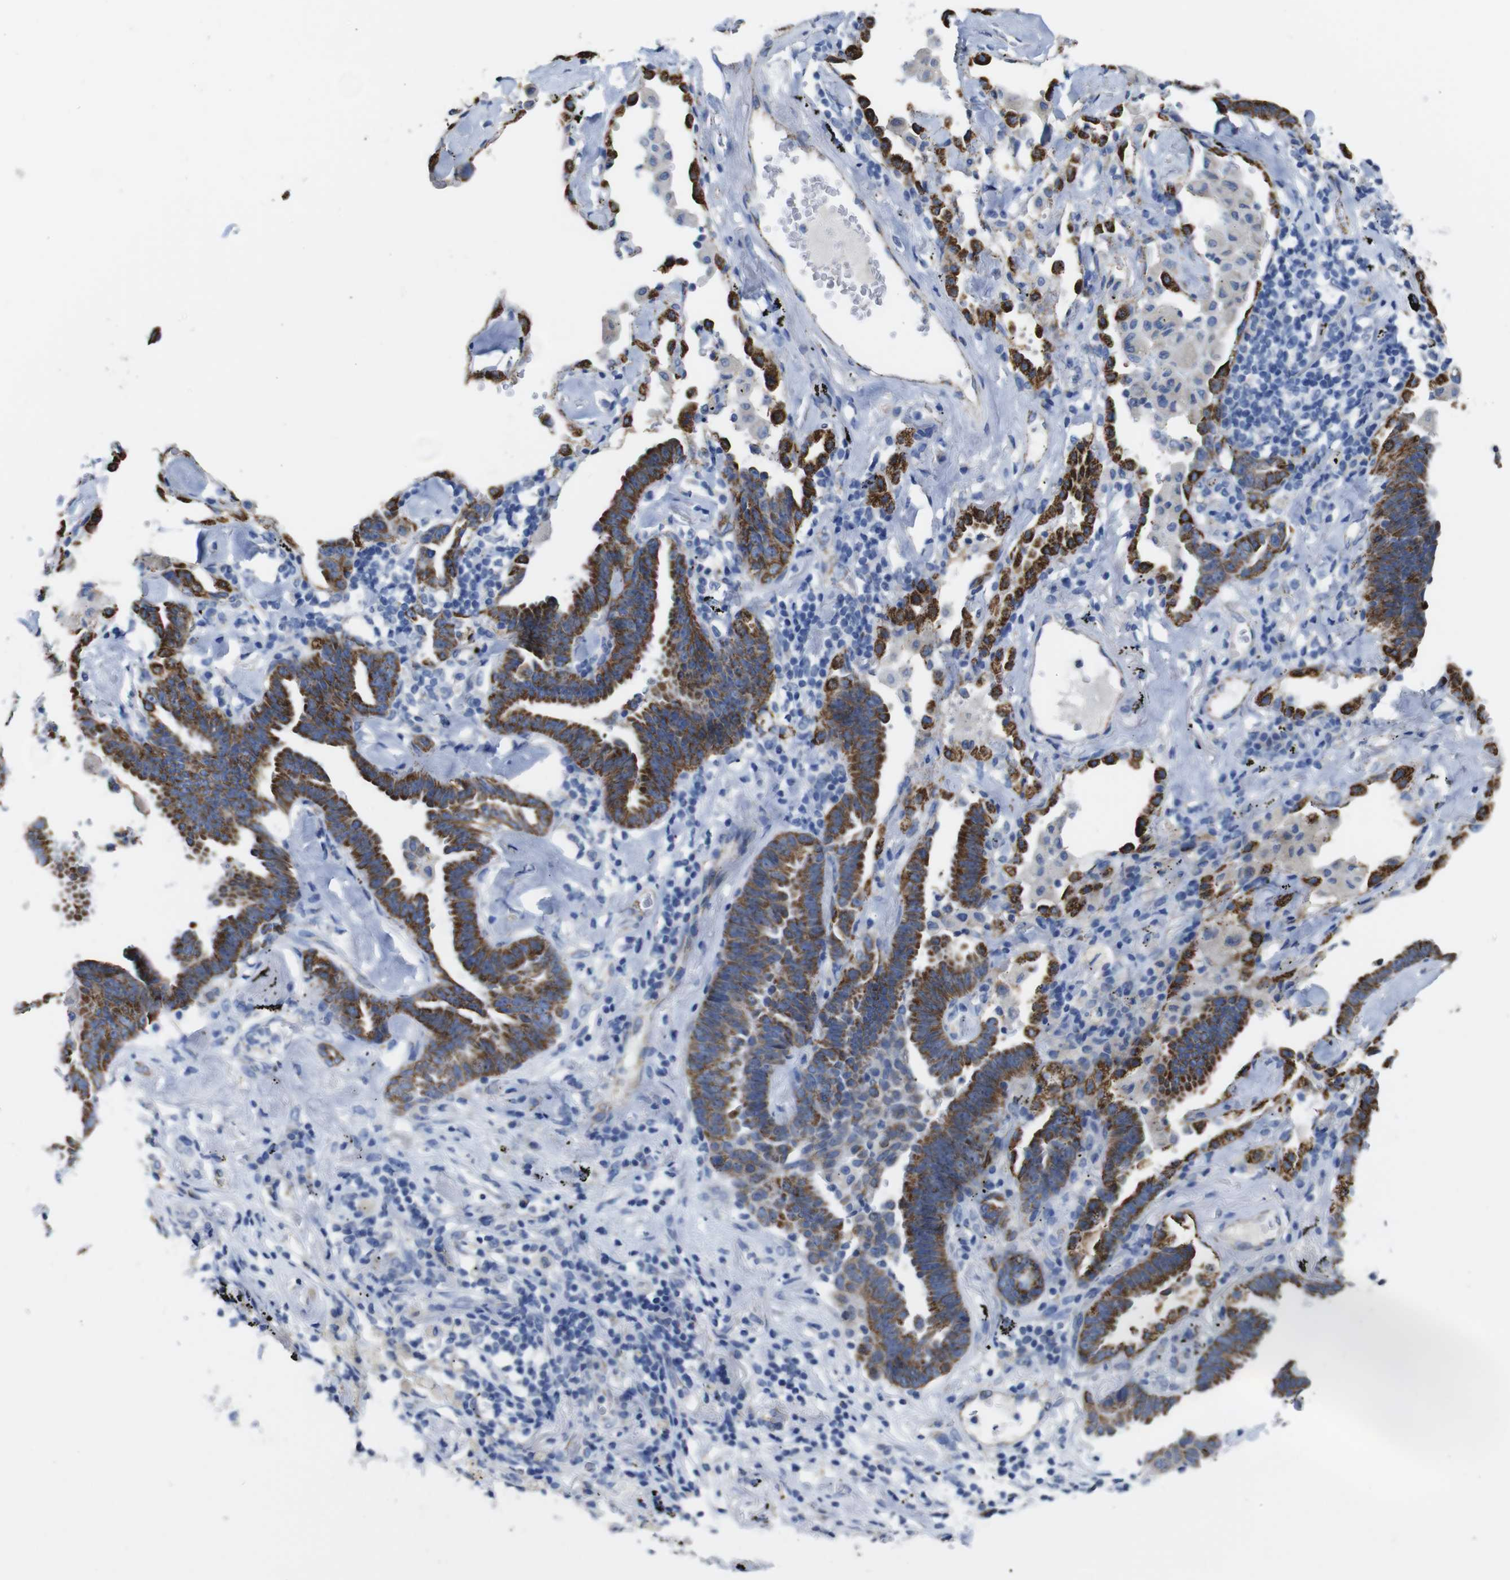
{"staining": {"intensity": "strong", "quantity": ">75%", "location": "cytoplasmic/membranous"}, "tissue": "lung cancer", "cell_type": "Tumor cells", "image_type": "cancer", "snomed": [{"axis": "morphology", "description": "Adenocarcinoma, NOS"}, {"axis": "topography", "description": "Lung"}], "caption": "Lung cancer stained for a protein (brown) reveals strong cytoplasmic/membranous positive staining in approximately >75% of tumor cells.", "gene": "MAOA", "patient": {"sex": "female", "age": 64}}